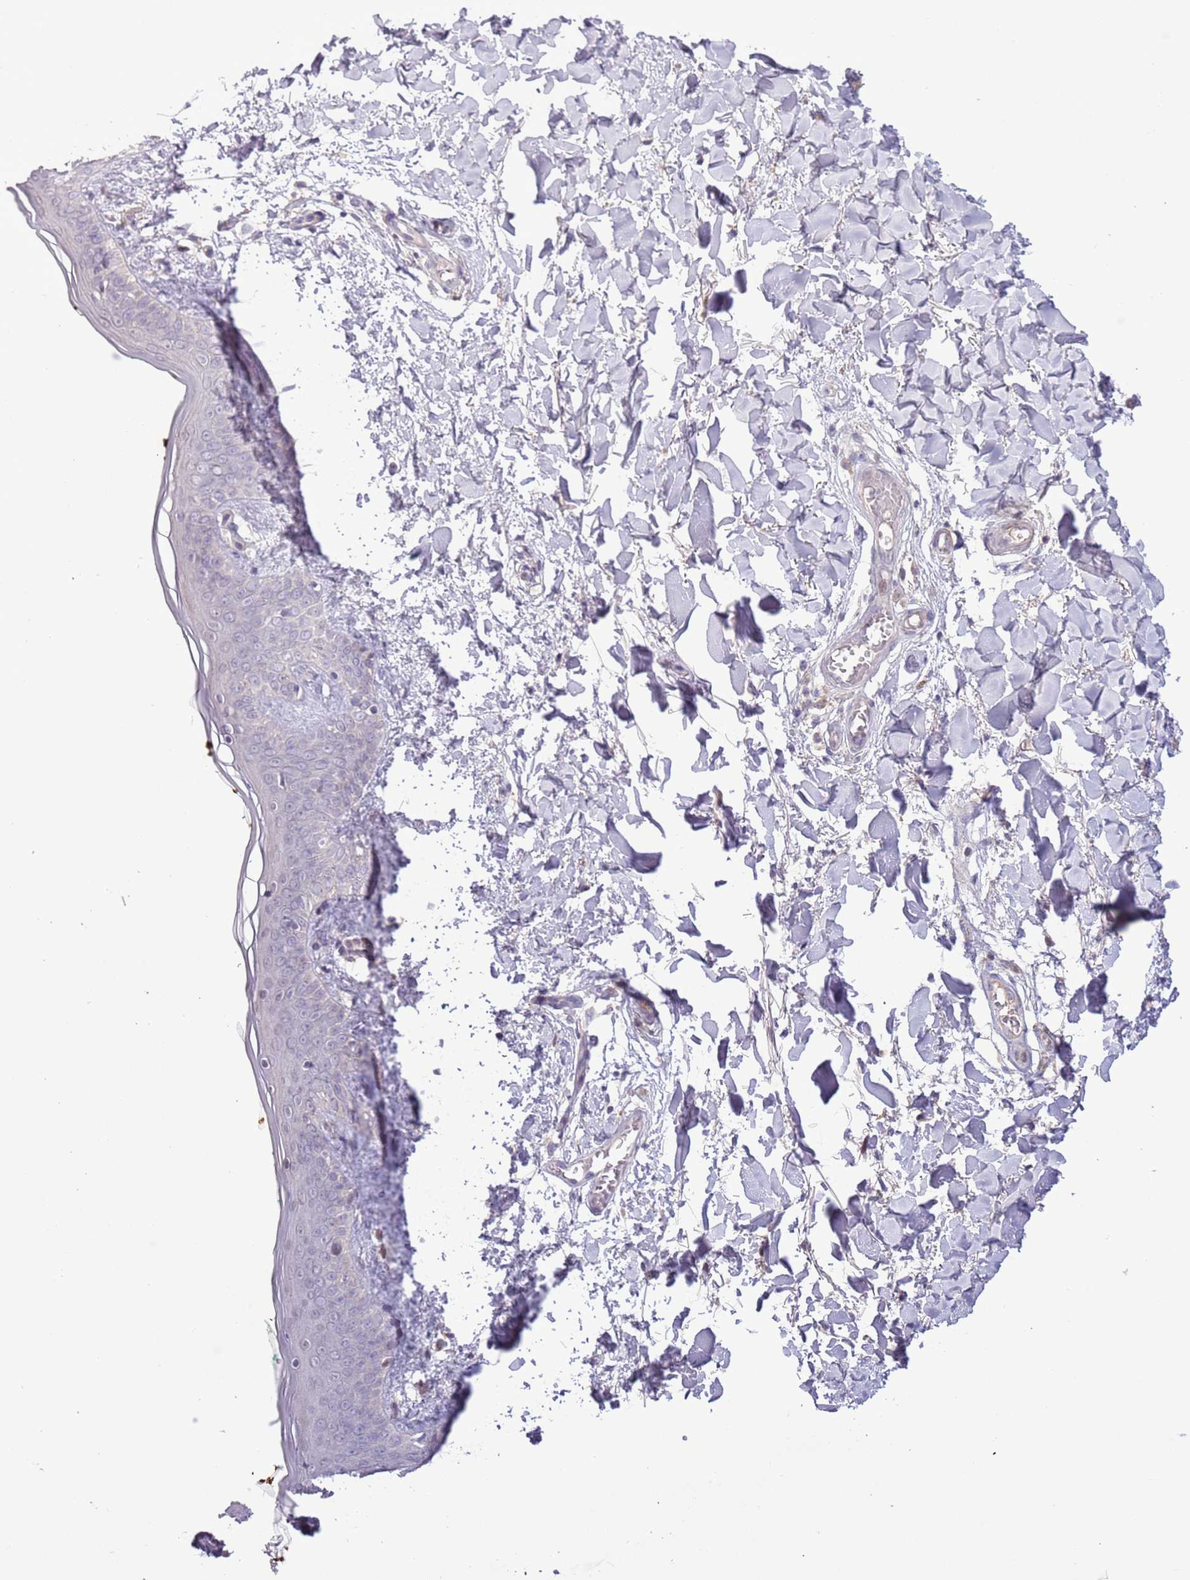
{"staining": {"intensity": "negative", "quantity": "none", "location": "none"}, "tissue": "skin", "cell_type": "Fibroblasts", "image_type": "normal", "snomed": [{"axis": "morphology", "description": "Normal tissue, NOS"}, {"axis": "topography", "description": "Skin"}], "caption": "Photomicrograph shows no significant protein staining in fibroblasts of unremarkable skin.", "gene": "SHROOM3", "patient": {"sex": "female", "age": 34}}